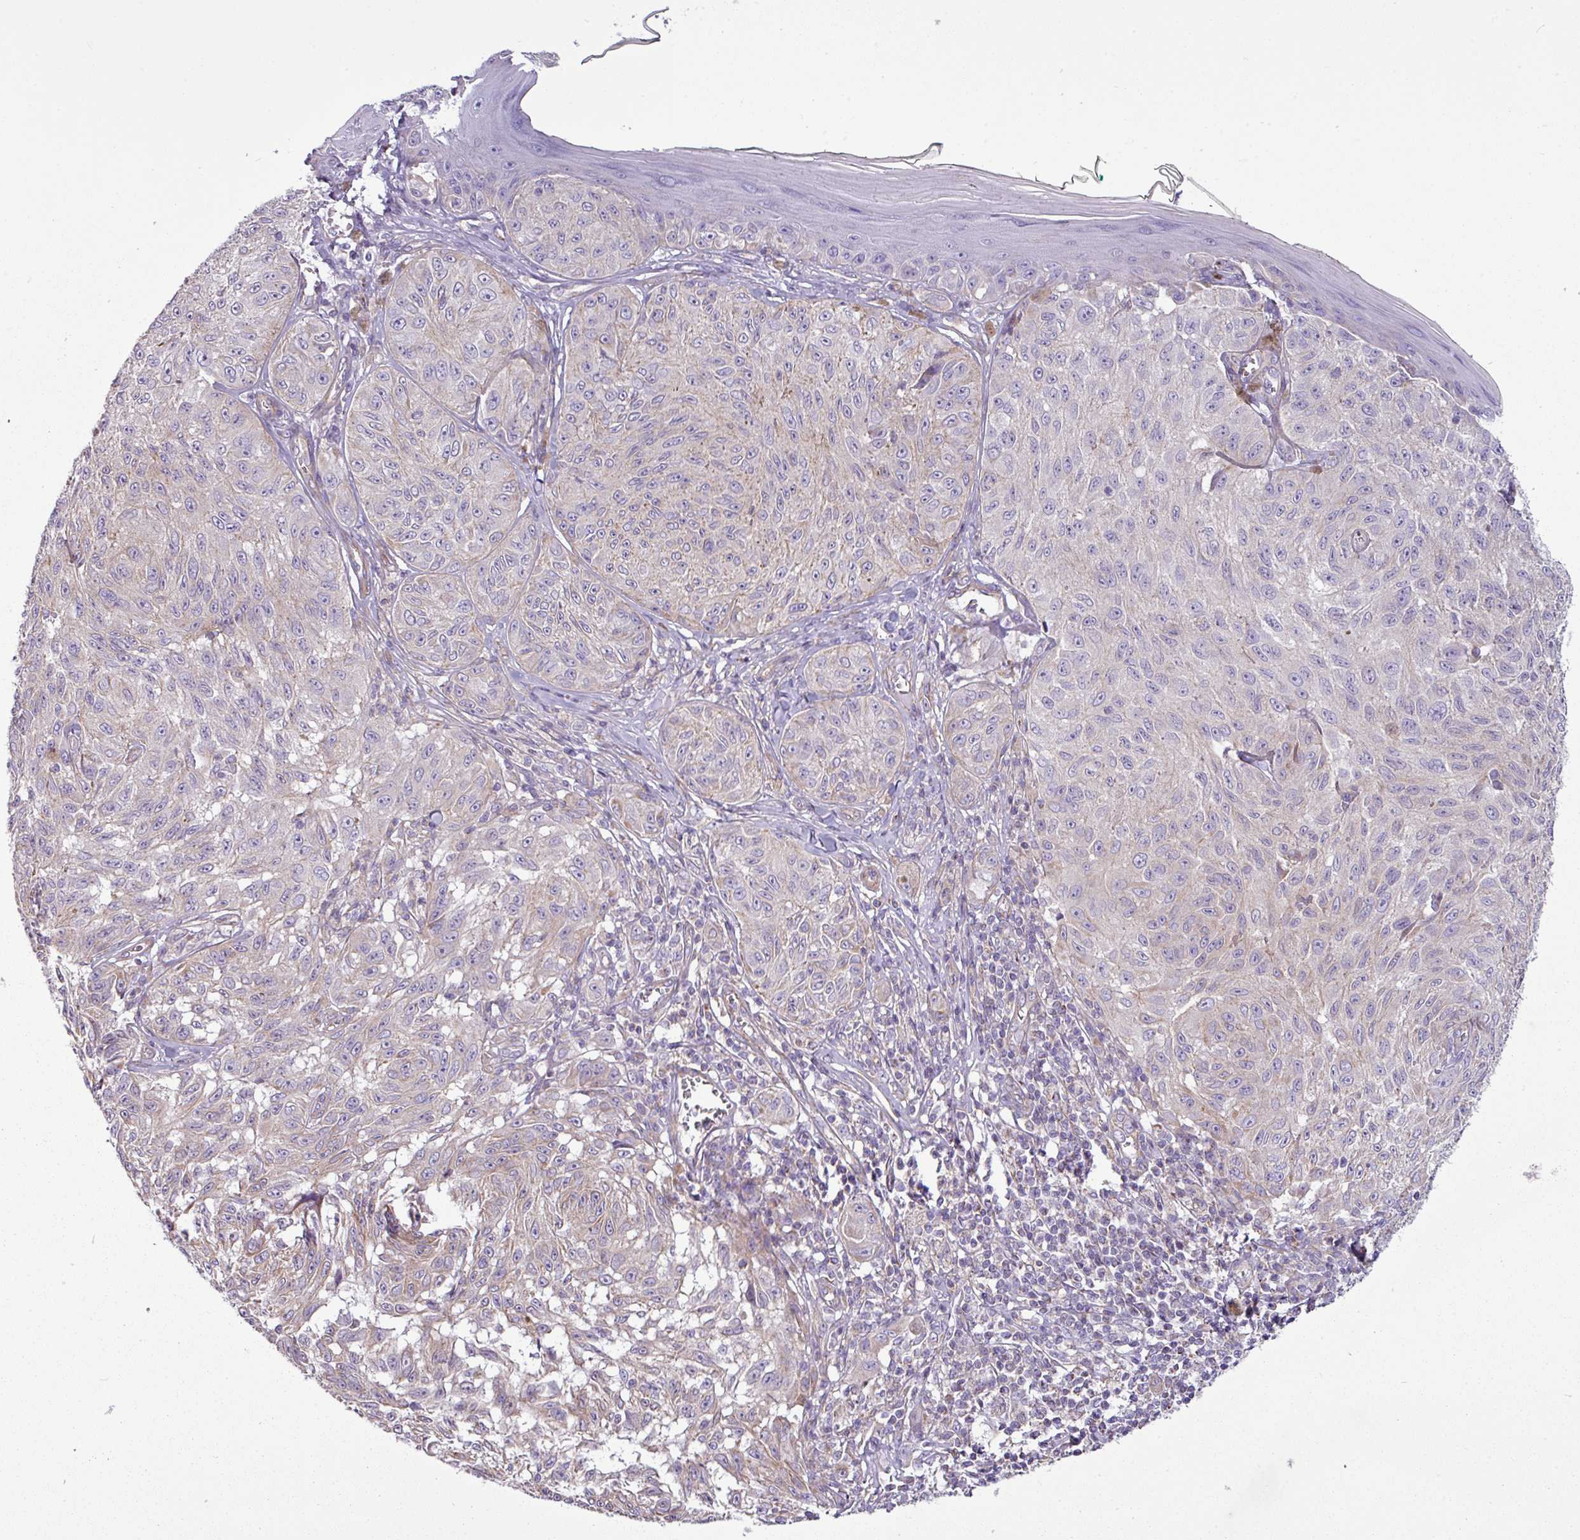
{"staining": {"intensity": "negative", "quantity": "none", "location": "none"}, "tissue": "melanoma", "cell_type": "Tumor cells", "image_type": "cancer", "snomed": [{"axis": "morphology", "description": "Malignant melanoma, NOS"}, {"axis": "topography", "description": "Skin"}], "caption": "High magnification brightfield microscopy of melanoma stained with DAB (brown) and counterstained with hematoxylin (blue): tumor cells show no significant expression. (DAB (3,3'-diaminobenzidine) immunohistochemistry (IHC) visualized using brightfield microscopy, high magnification).", "gene": "BTN2A2", "patient": {"sex": "male", "age": 68}}